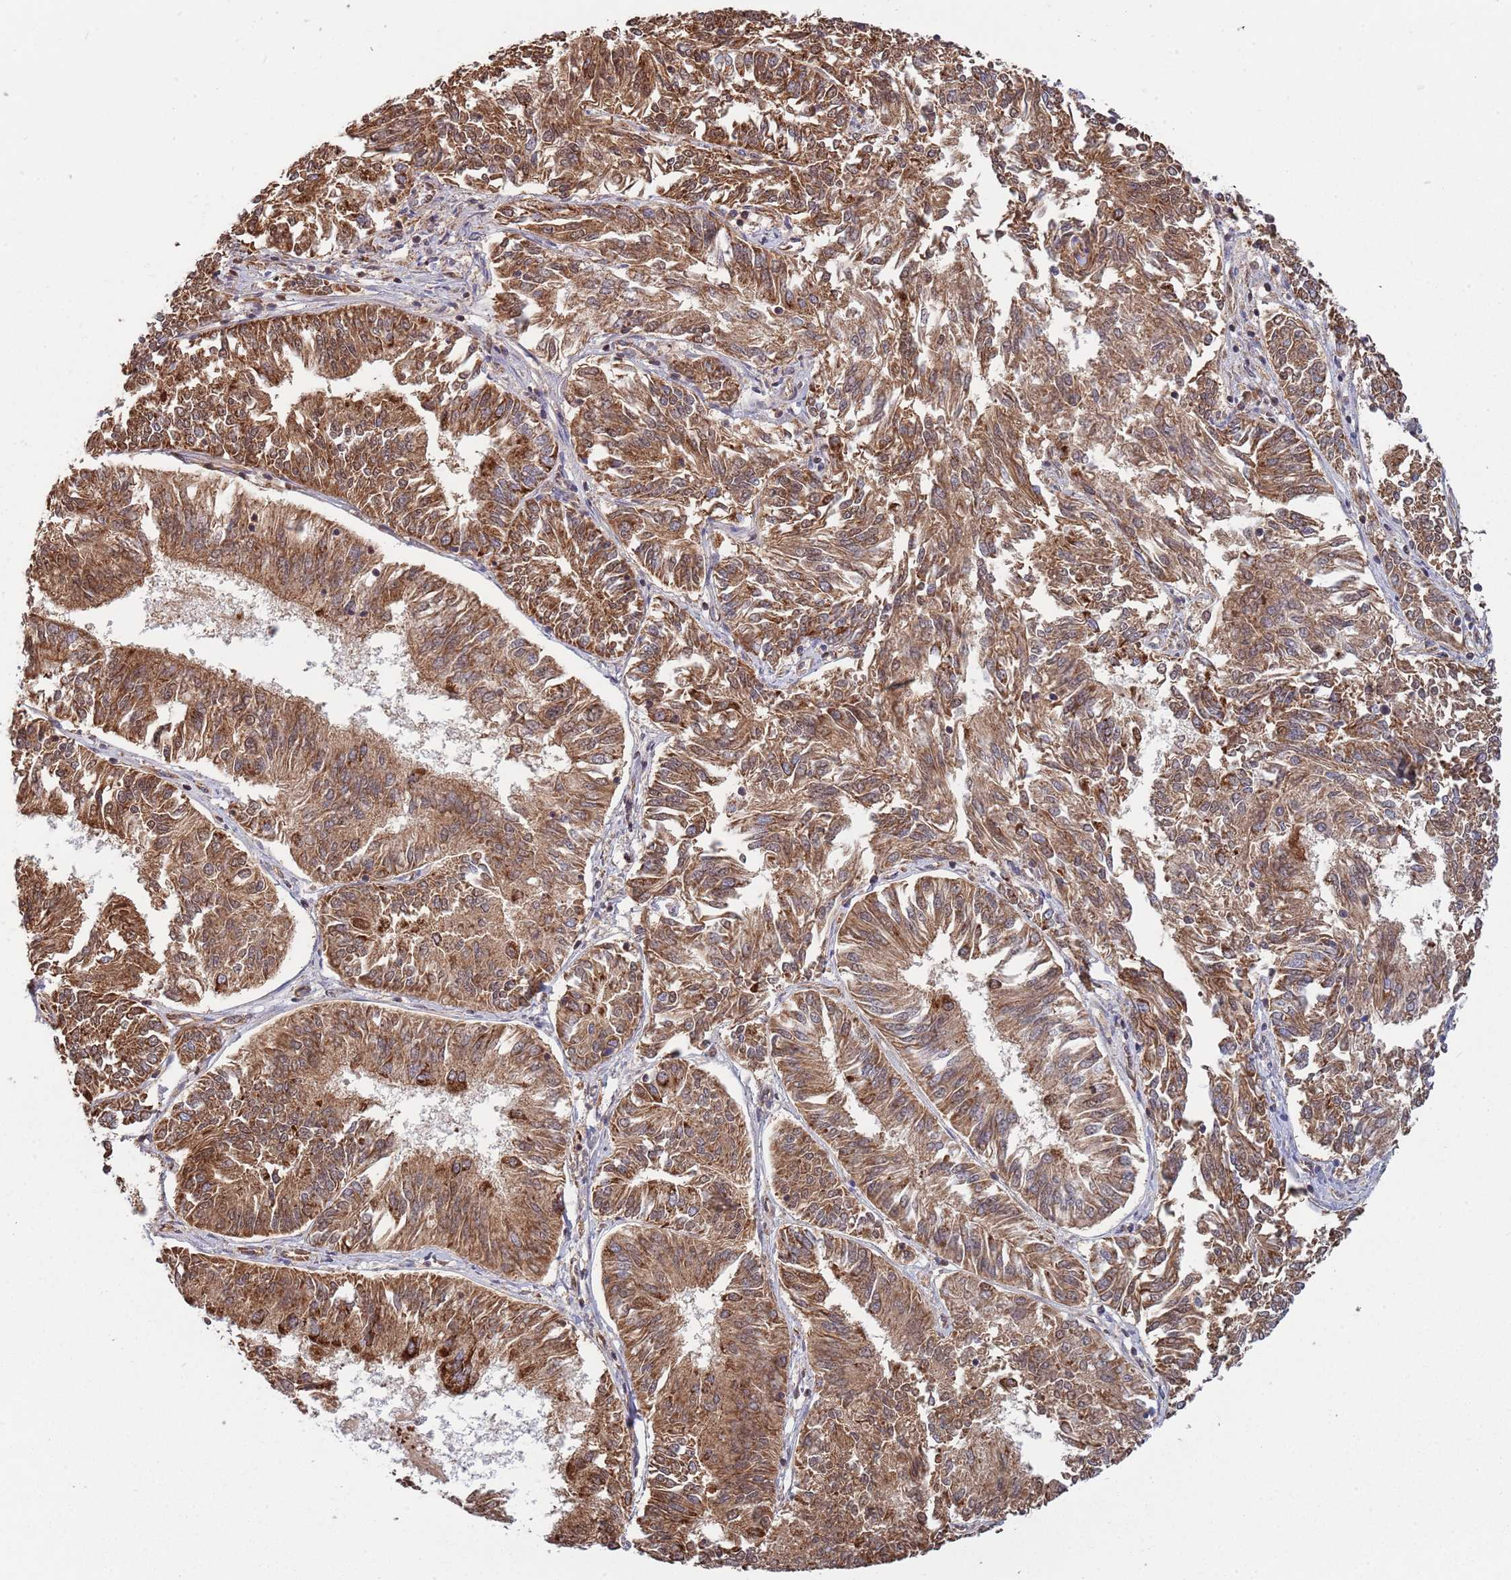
{"staining": {"intensity": "strong", "quantity": ">75%", "location": "cytoplasmic/membranous"}, "tissue": "endometrial cancer", "cell_type": "Tumor cells", "image_type": "cancer", "snomed": [{"axis": "morphology", "description": "Adenocarcinoma, NOS"}, {"axis": "topography", "description": "Endometrium"}], "caption": "The immunohistochemical stain labels strong cytoplasmic/membranous positivity in tumor cells of adenocarcinoma (endometrial) tissue.", "gene": "VPS16", "patient": {"sex": "female", "age": 58}}